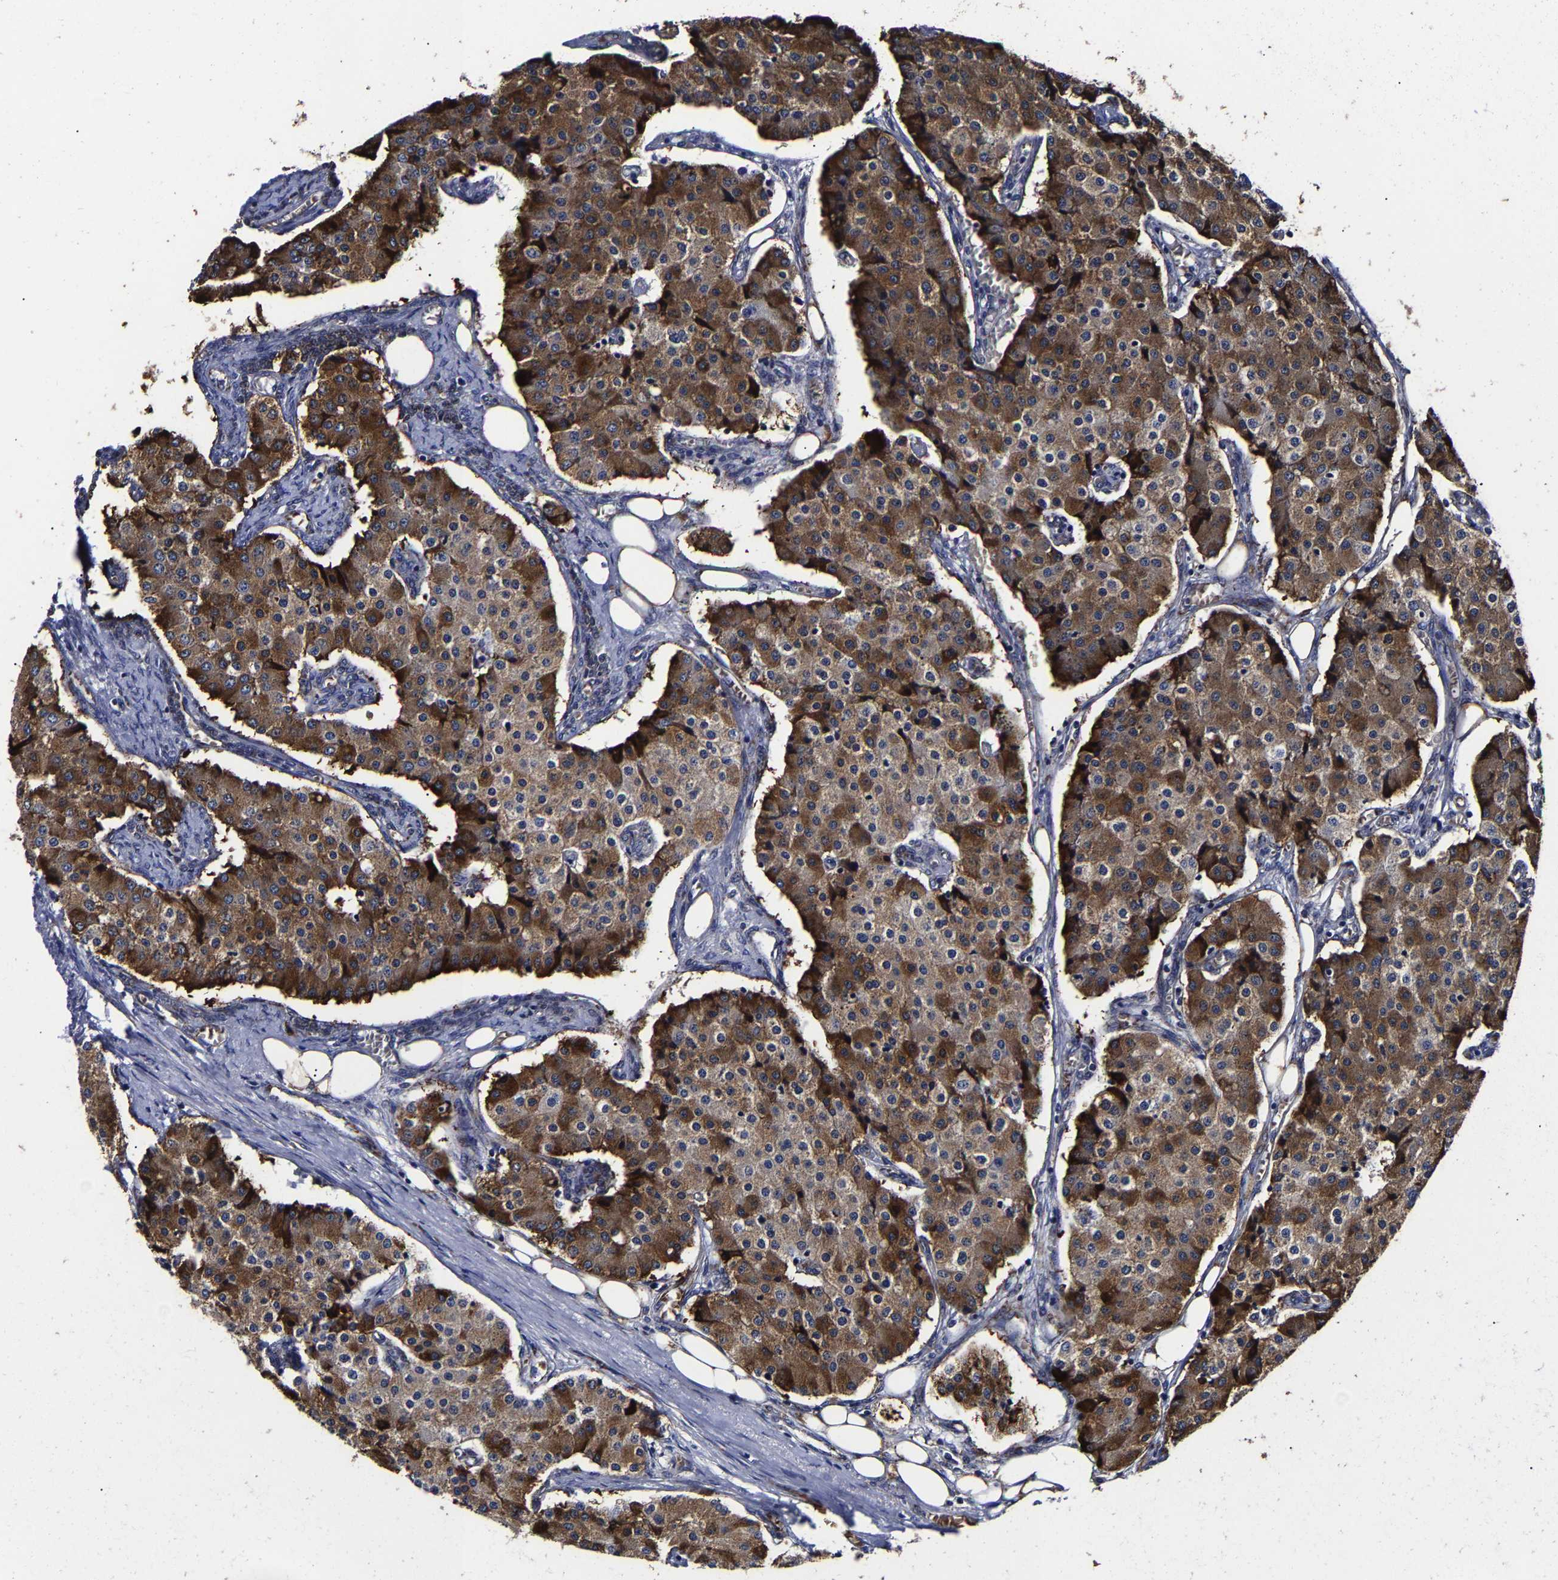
{"staining": {"intensity": "strong", "quantity": ">75%", "location": "cytoplasmic/membranous"}, "tissue": "carcinoid", "cell_type": "Tumor cells", "image_type": "cancer", "snomed": [{"axis": "morphology", "description": "Carcinoid, malignant, NOS"}, {"axis": "topography", "description": "Colon"}], "caption": "A micrograph of human carcinoid stained for a protein displays strong cytoplasmic/membranous brown staining in tumor cells.", "gene": "AASS", "patient": {"sex": "female", "age": 52}}